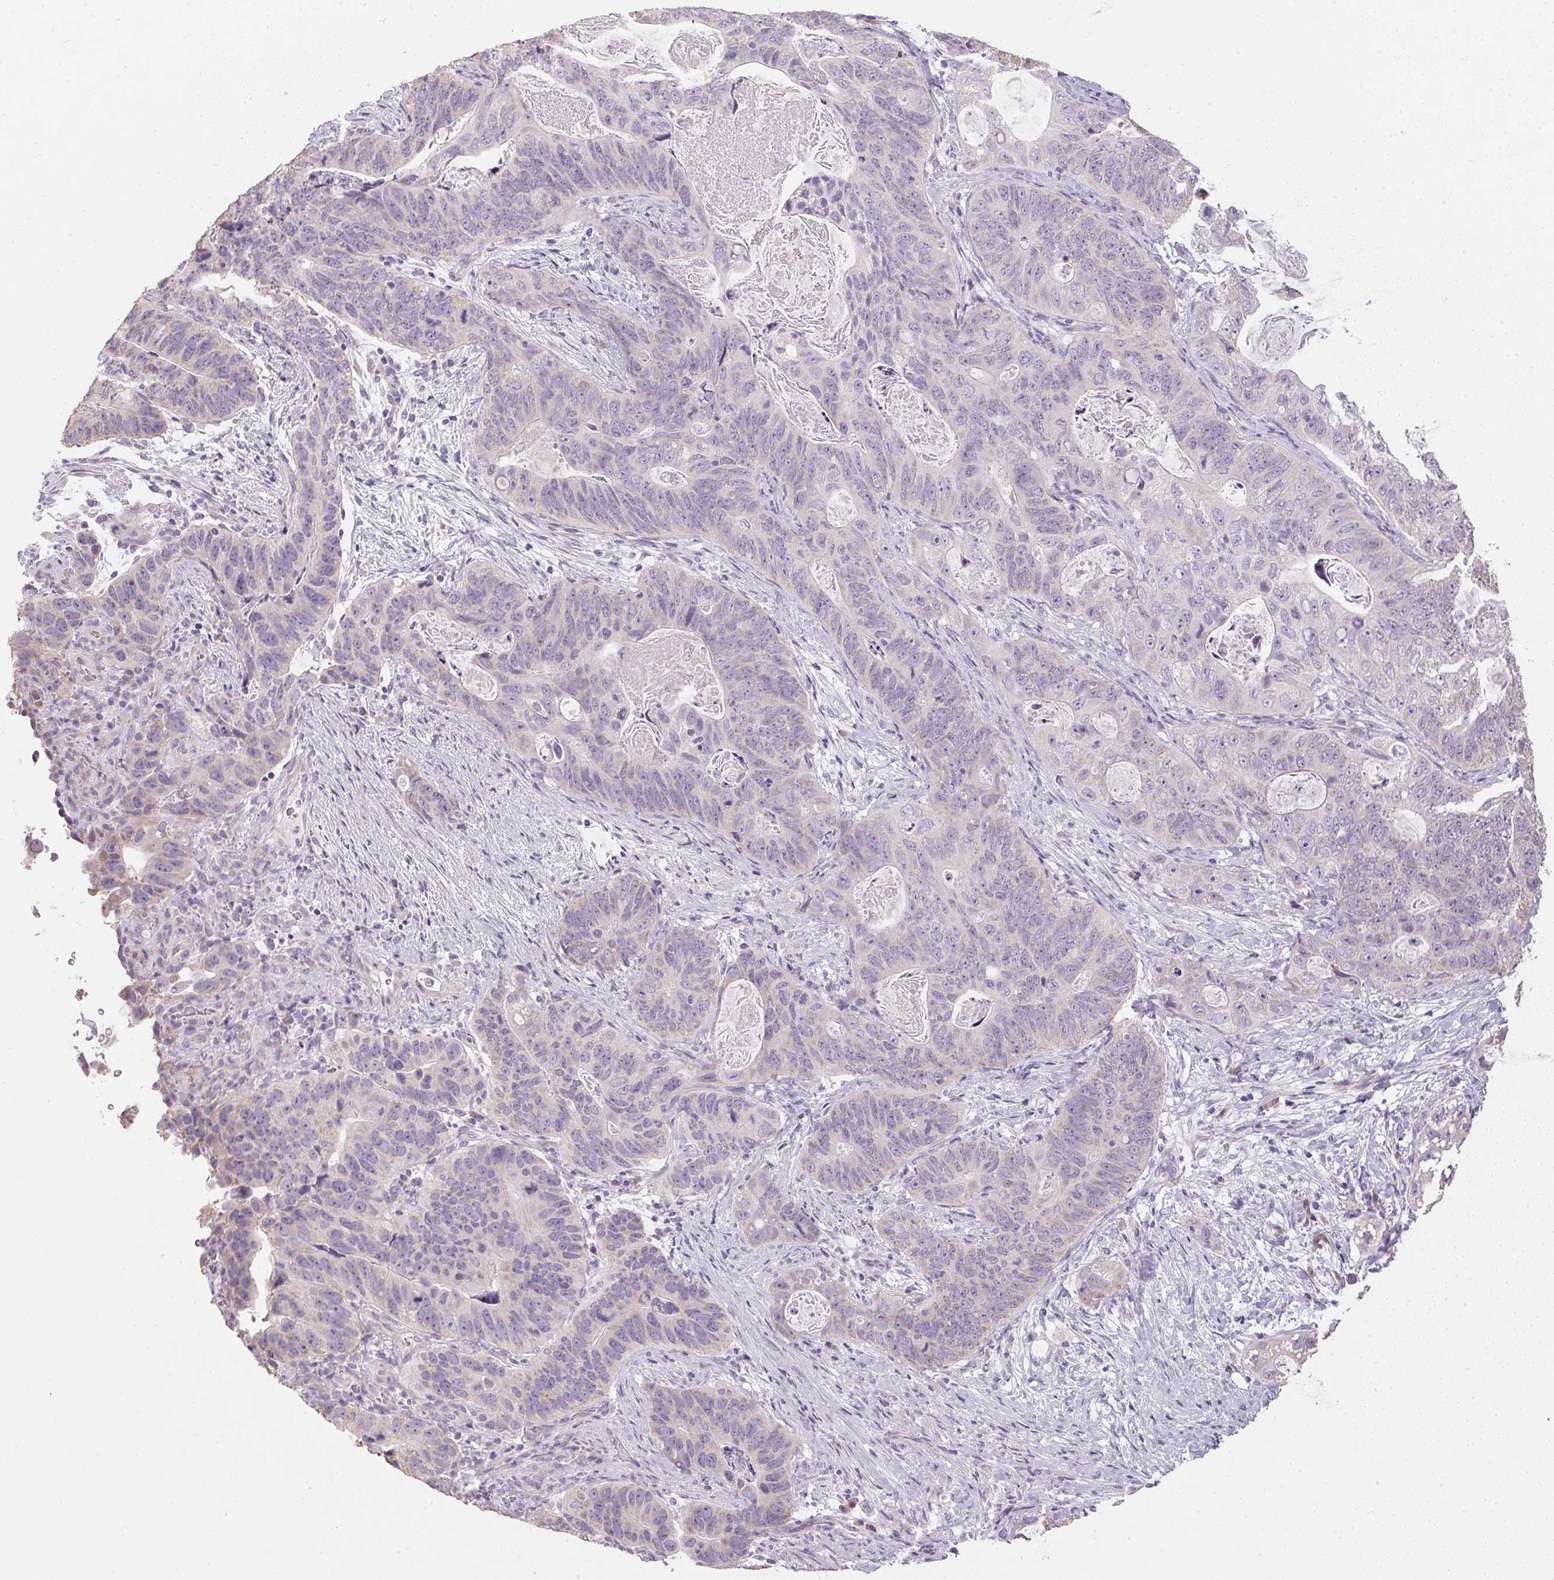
{"staining": {"intensity": "negative", "quantity": "none", "location": "none"}, "tissue": "stomach cancer", "cell_type": "Tumor cells", "image_type": "cancer", "snomed": [{"axis": "morphology", "description": "Normal tissue, NOS"}, {"axis": "morphology", "description": "Adenocarcinoma, NOS"}, {"axis": "topography", "description": "Stomach"}], "caption": "Protein analysis of stomach adenocarcinoma displays no significant expression in tumor cells.", "gene": "SPACA9", "patient": {"sex": "female", "age": 89}}